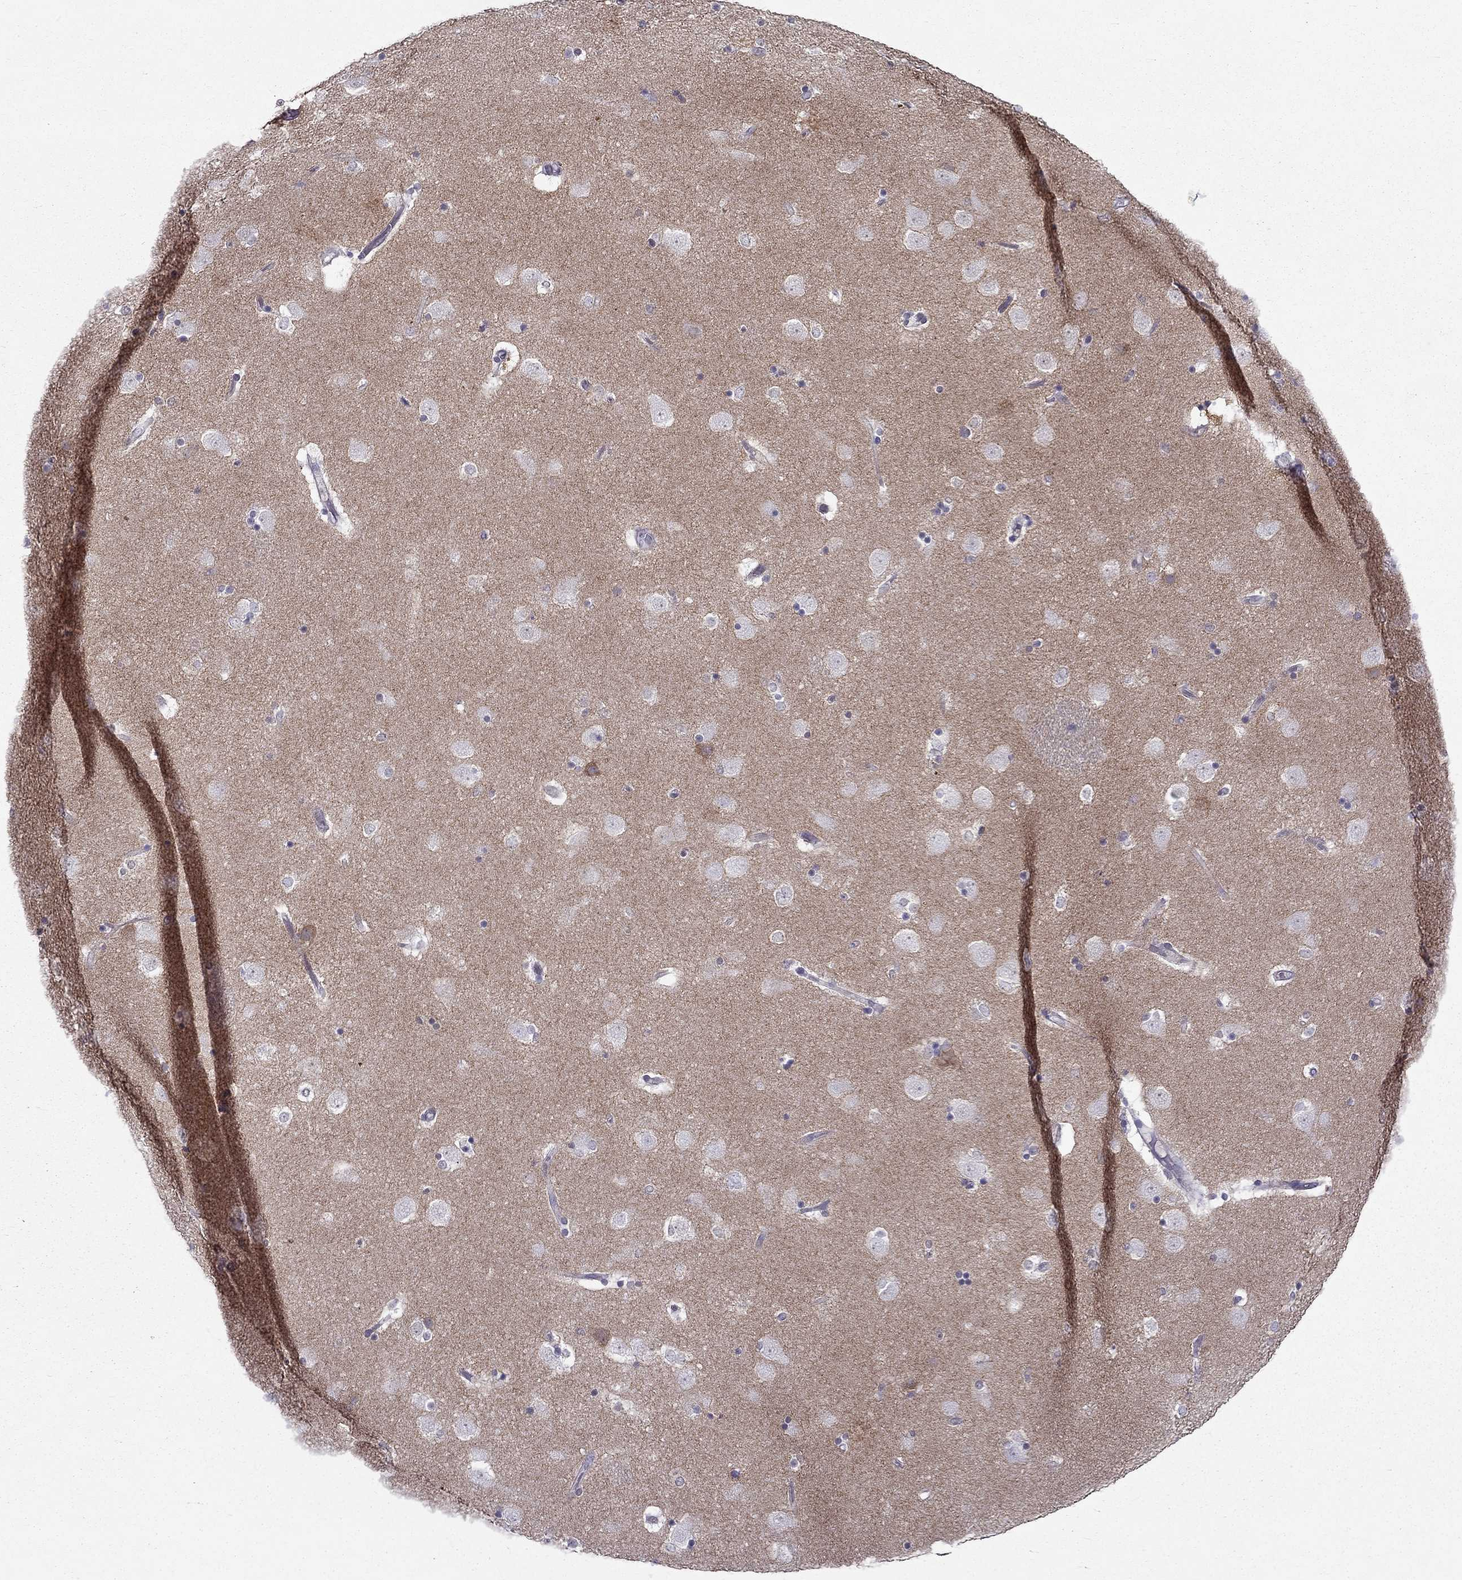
{"staining": {"intensity": "negative", "quantity": "none", "location": "none"}, "tissue": "caudate", "cell_type": "Glial cells", "image_type": "normal", "snomed": [{"axis": "morphology", "description": "Normal tissue, NOS"}, {"axis": "topography", "description": "Lateral ventricle wall"}], "caption": "The IHC micrograph has no significant positivity in glial cells of caudate. Brightfield microscopy of immunohistochemistry stained with DAB (3,3'-diaminobenzidine) (brown) and hematoxylin (blue), captured at high magnification.", "gene": "AAK1", "patient": {"sex": "male", "age": 51}}